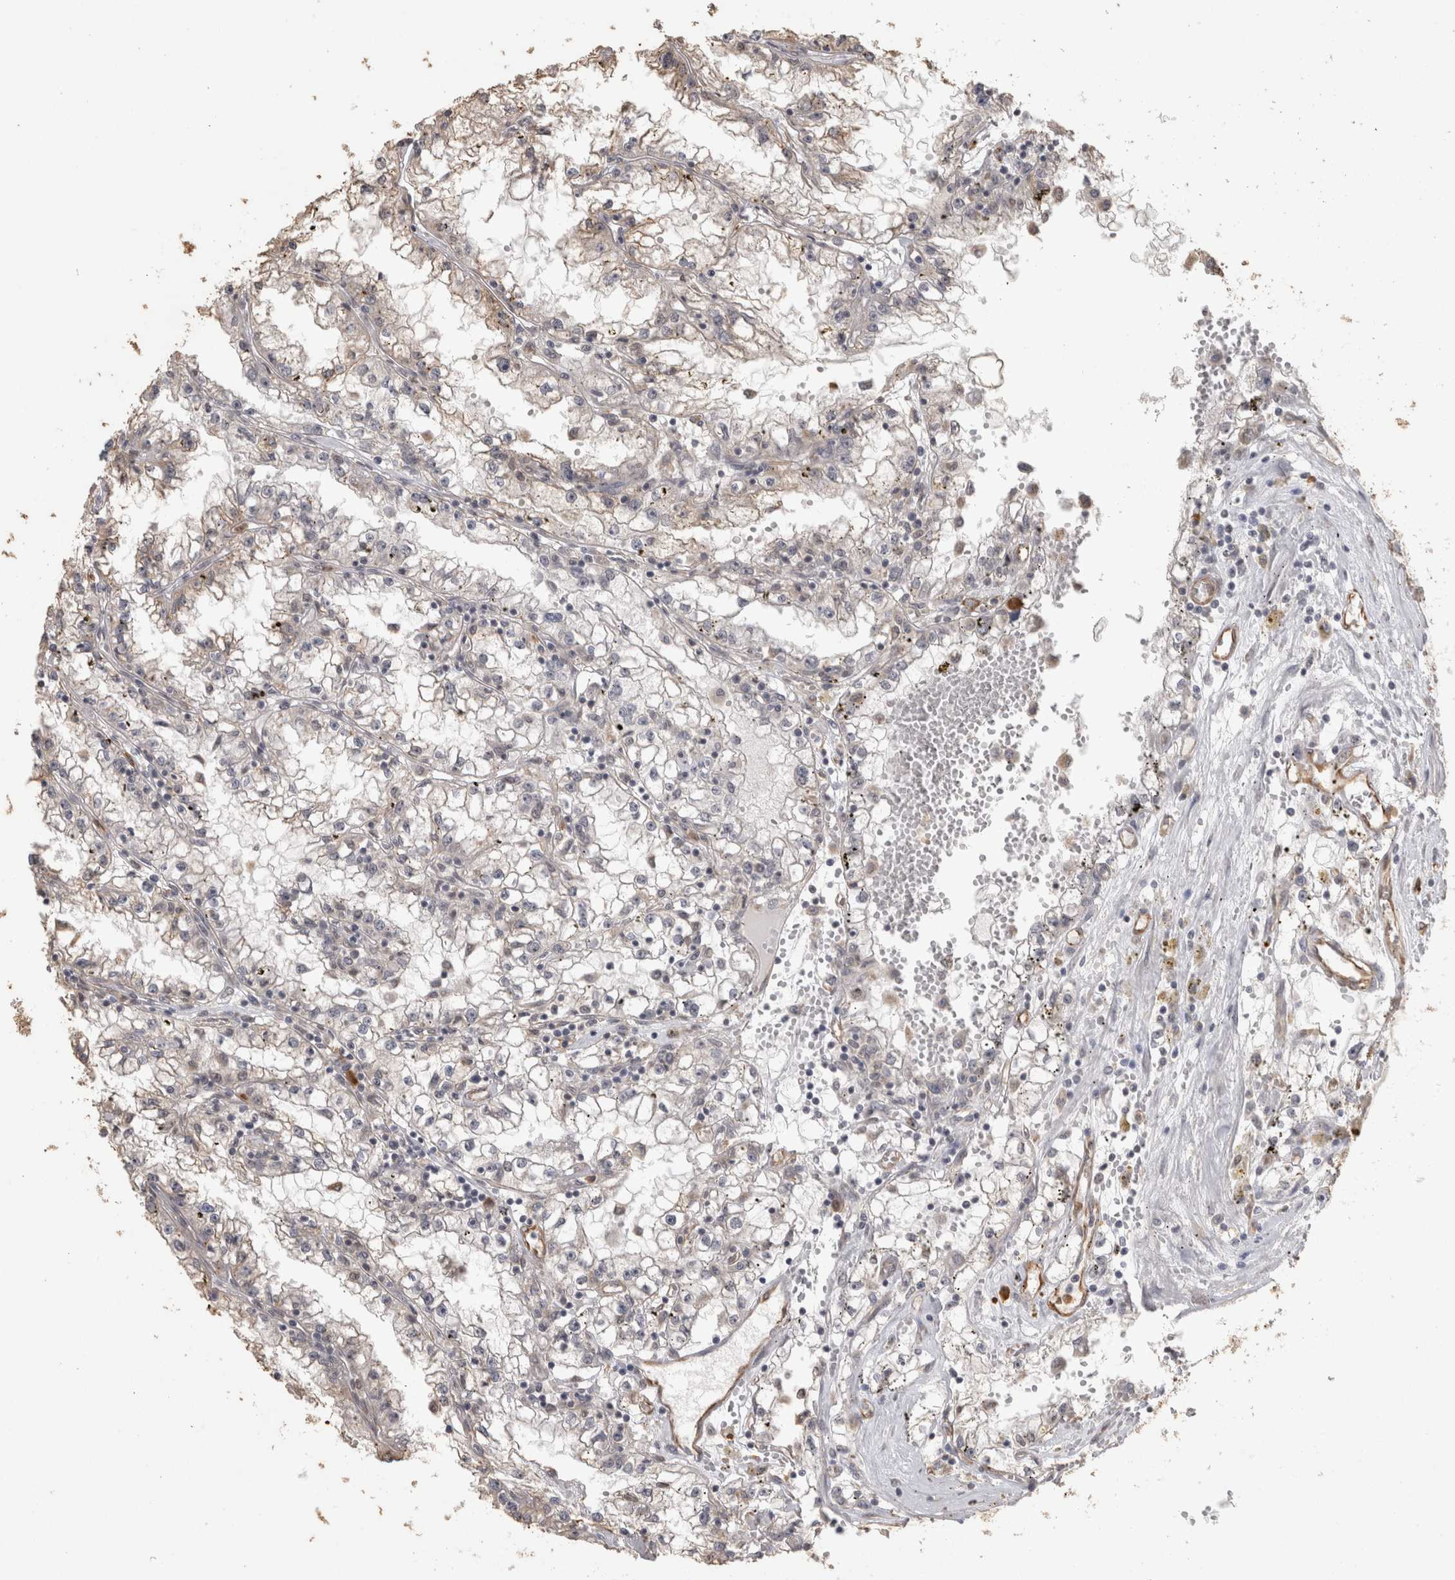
{"staining": {"intensity": "weak", "quantity": "<25%", "location": "cytoplasmic/membranous"}, "tissue": "renal cancer", "cell_type": "Tumor cells", "image_type": "cancer", "snomed": [{"axis": "morphology", "description": "Adenocarcinoma, NOS"}, {"axis": "topography", "description": "Kidney"}], "caption": "This is a image of IHC staining of renal cancer (adenocarcinoma), which shows no expression in tumor cells.", "gene": "REPS2", "patient": {"sex": "male", "age": 56}}